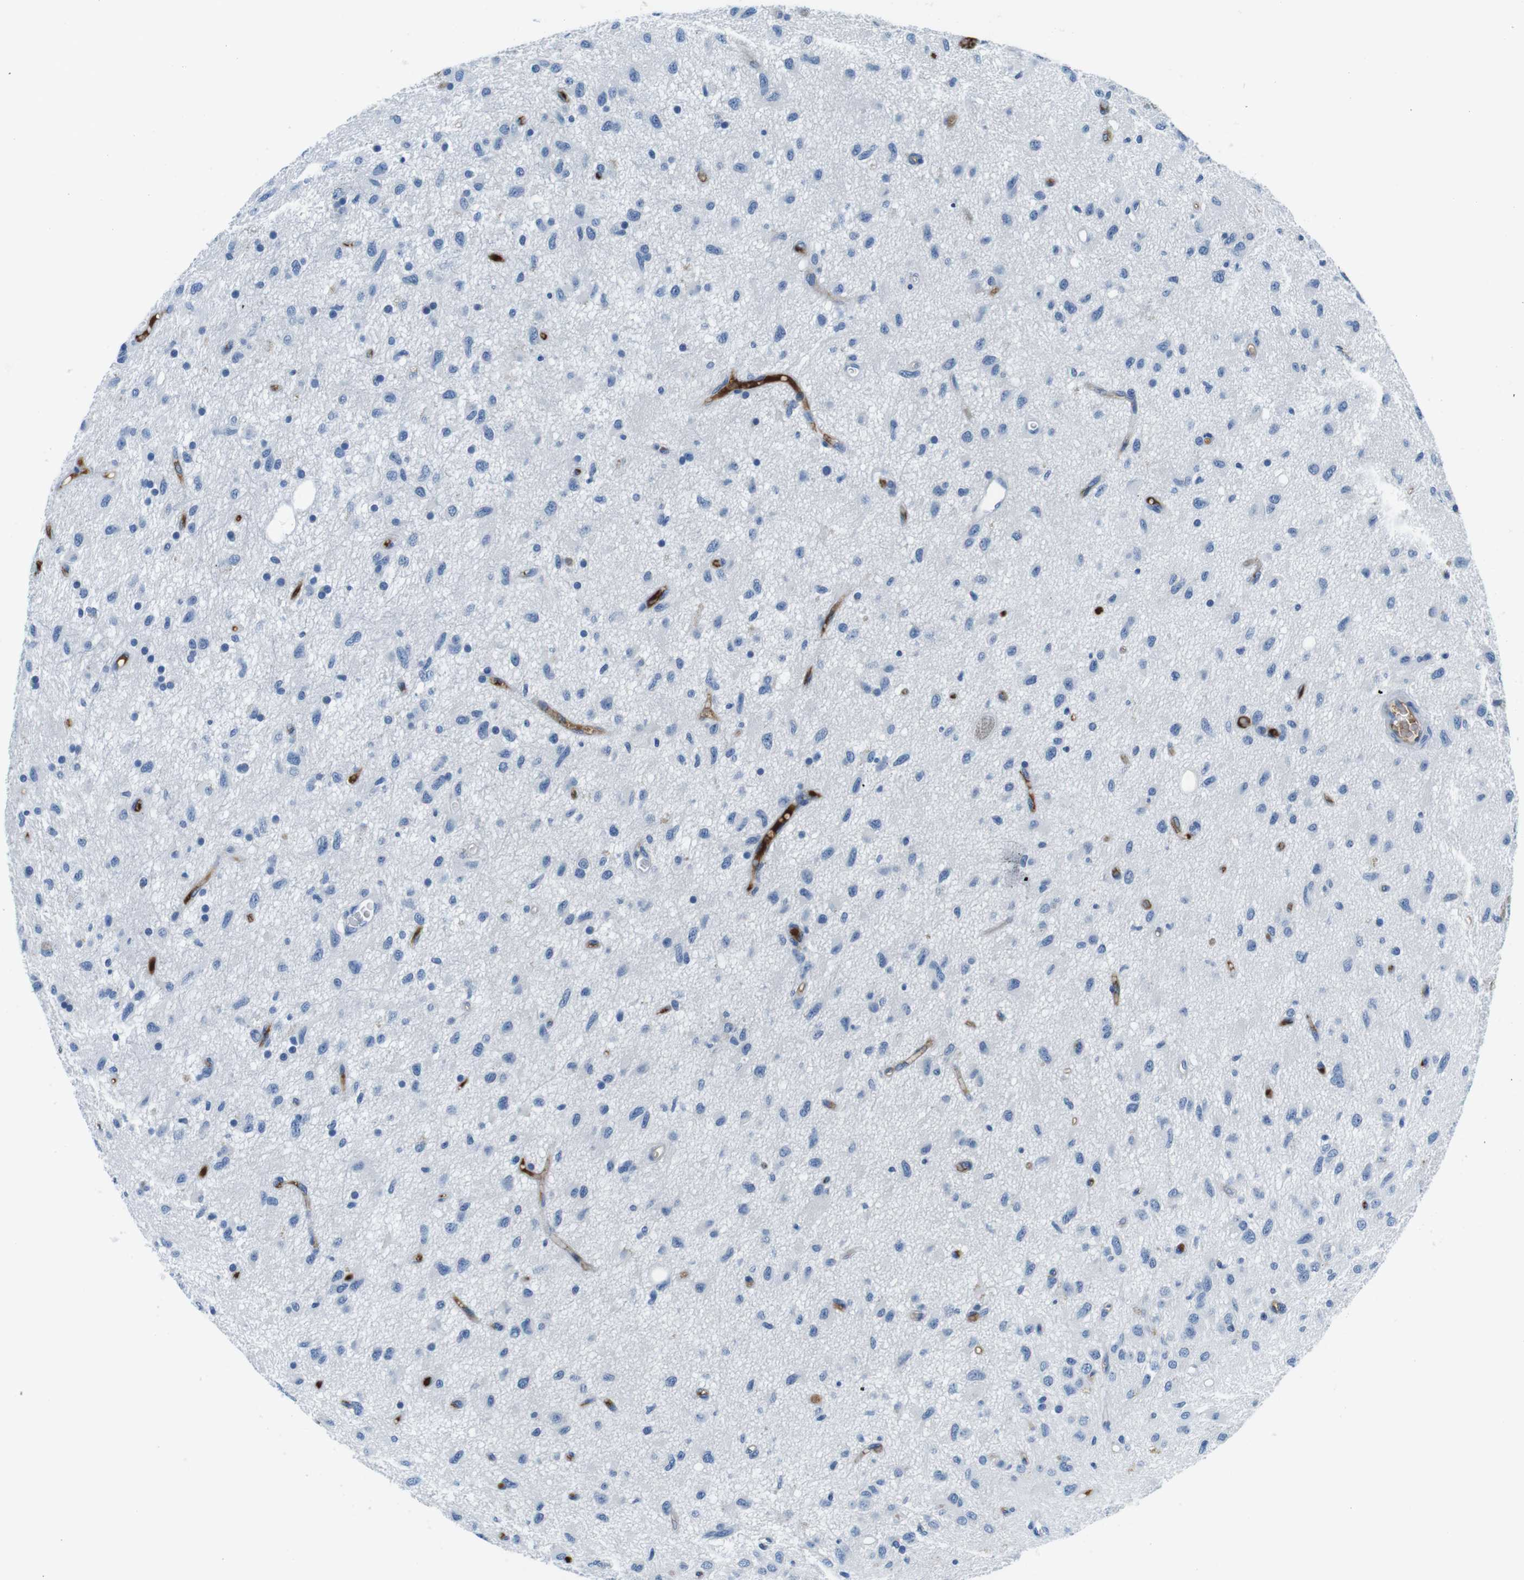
{"staining": {"intensity": "negative", "quantity": "none", "location": "none"}, "tissue": "glioma", "cell_type": "Tumor cells", "image_type": "cancer", "snomed": [{"axis": "morphology", "description": "Glioma, malignant, Low grade"}, {"axis": "topography", "description": "Brain"}], "caption": "Immunohistochemical staining of glioma displays no significant staining in tumor cells. Nuclei are stained in blue.", "gene": "IGHD", "patient": {"sex": "male", "age": 77}}